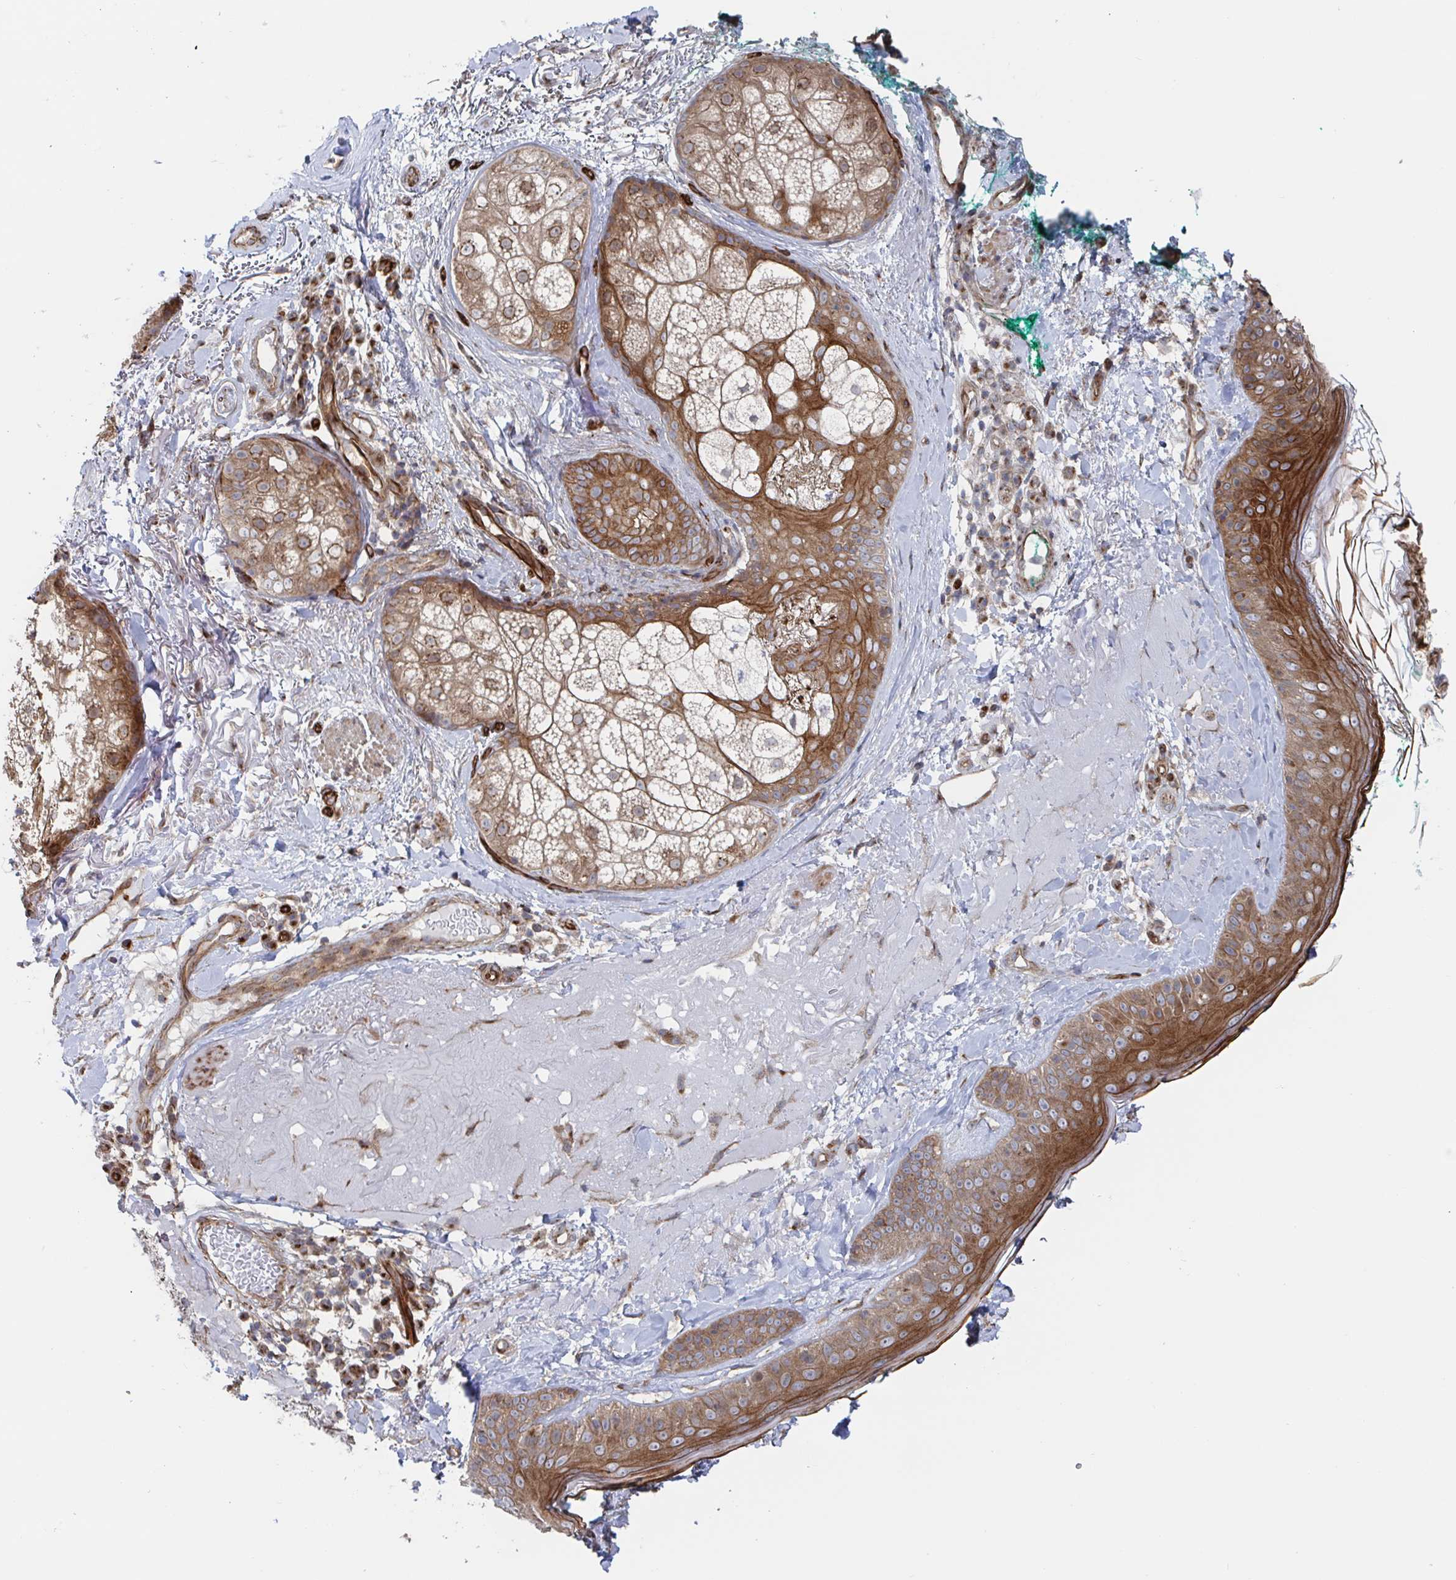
{"staining": {"intensity": "weak", "quantity": ">75%", "location": "cytoplasmic/membranous"}, "tissue": "skin", "cell_type": "Fibroblasts", "image_type": "normal", "snomed": [{"axis": "morphology", "description": "Normal tissue, NOS"}, {"axis": "topography", "description": "Skin"}], "caption": "This is a histology image of immunohistochemistry (IHC) staining of unremarkable skin, which shows weak expression in the cytoplasmic/membranous of fibroblasts.", "gene": "DVL3", "patient": {"sex": "male", "age": 73}}